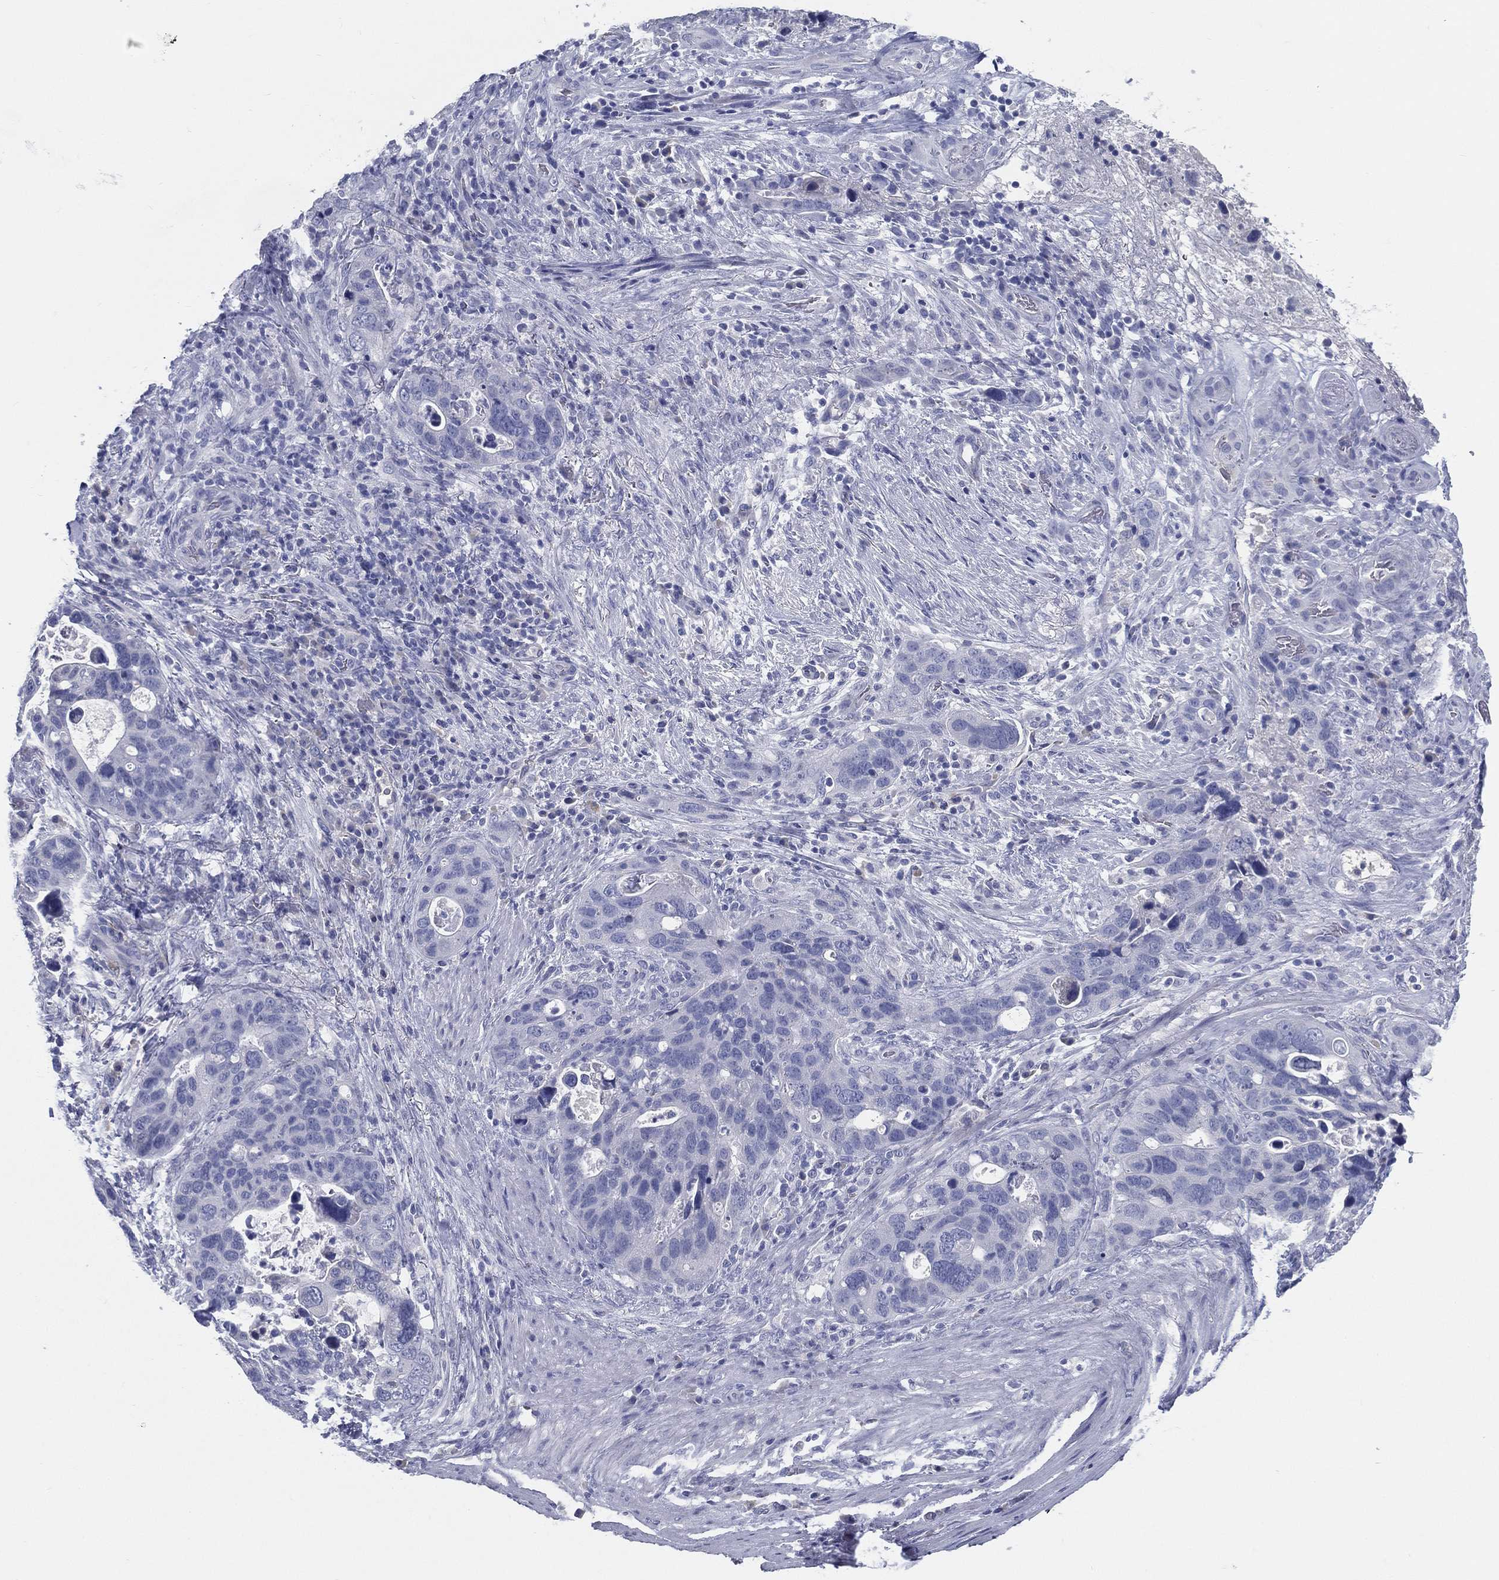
{"staining": {"intensity": "negative", "quantity": "none", "location": "none"}, "tissue": "stomach cancer", "cell_type": "Tumor cells", "image_type": "cancer", "snomed": [{"axis": "morphology", "description": "Adenocarcinoma, NOS"}, {"axis": "topography", "description": "Stomach"}], "caption": "Immunohistochemistry of adenocarcinoma (stomach) shows no positivity in tumor cells.", "gene": "STS", "patient": {"sex": "male", "age": 54}}